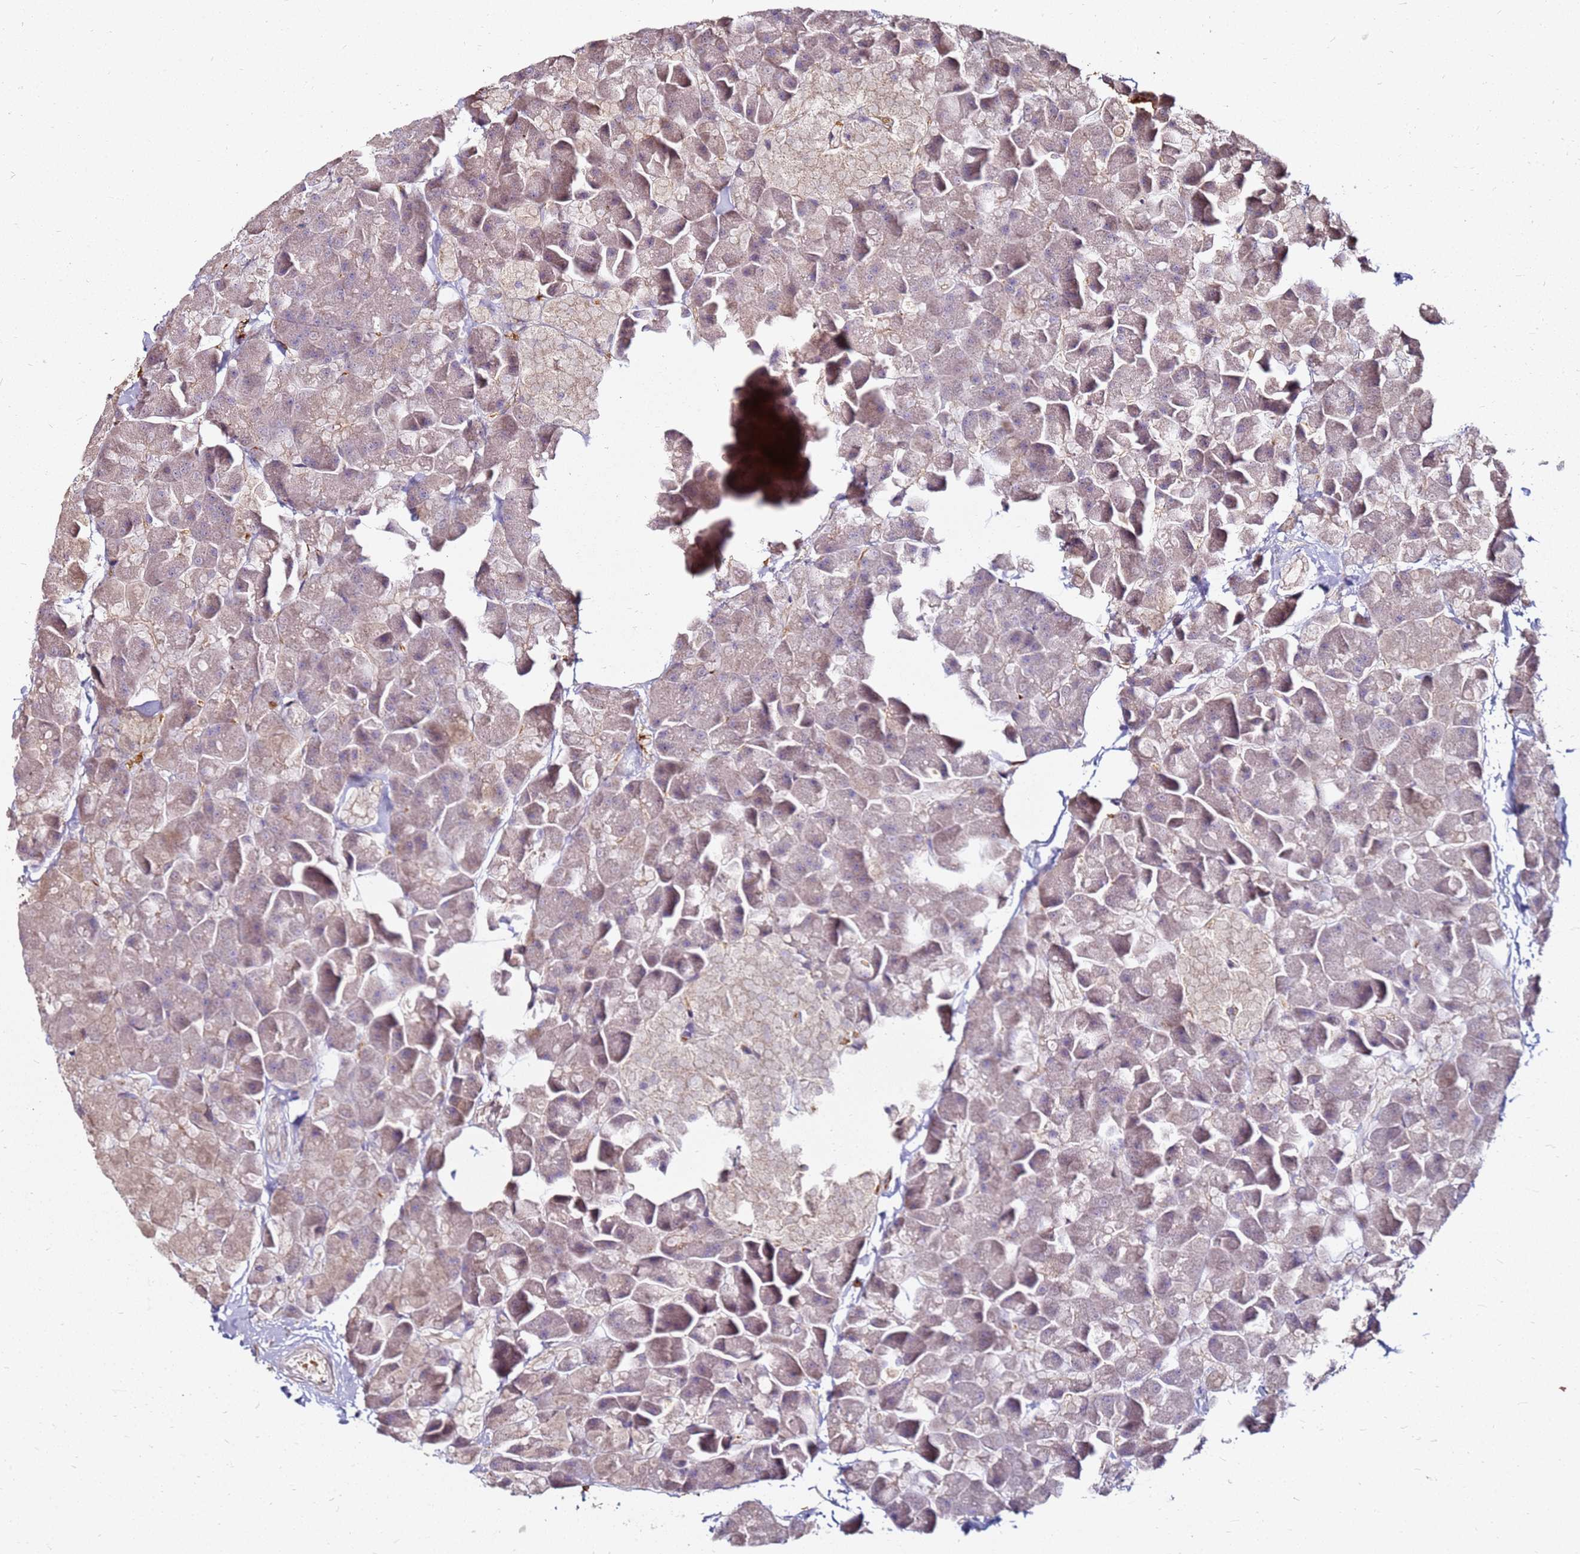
{"staining": {"intensity": "strong", "quantity": "<25%", "location": "cytoplasmic/membranous,nuclear"}, "tissue": "pancreas", "cell_type": "Exocrine glandular cells", "image_type": "normal", "snomed": [{"axis": "morphology", "description": "Normal tissue, NOS"}, {"axis": "topography", "description": "Pancreas"}], "caption": "An image showing strong cytoplasmic/membranous,nuclear expression in approximately <25% of exocrine glandular cells in benign pancreas, as visualized by brown immunohistochemical staining.", "gene": "RNF11", "patient": {"sex": "male", "age": 35}}